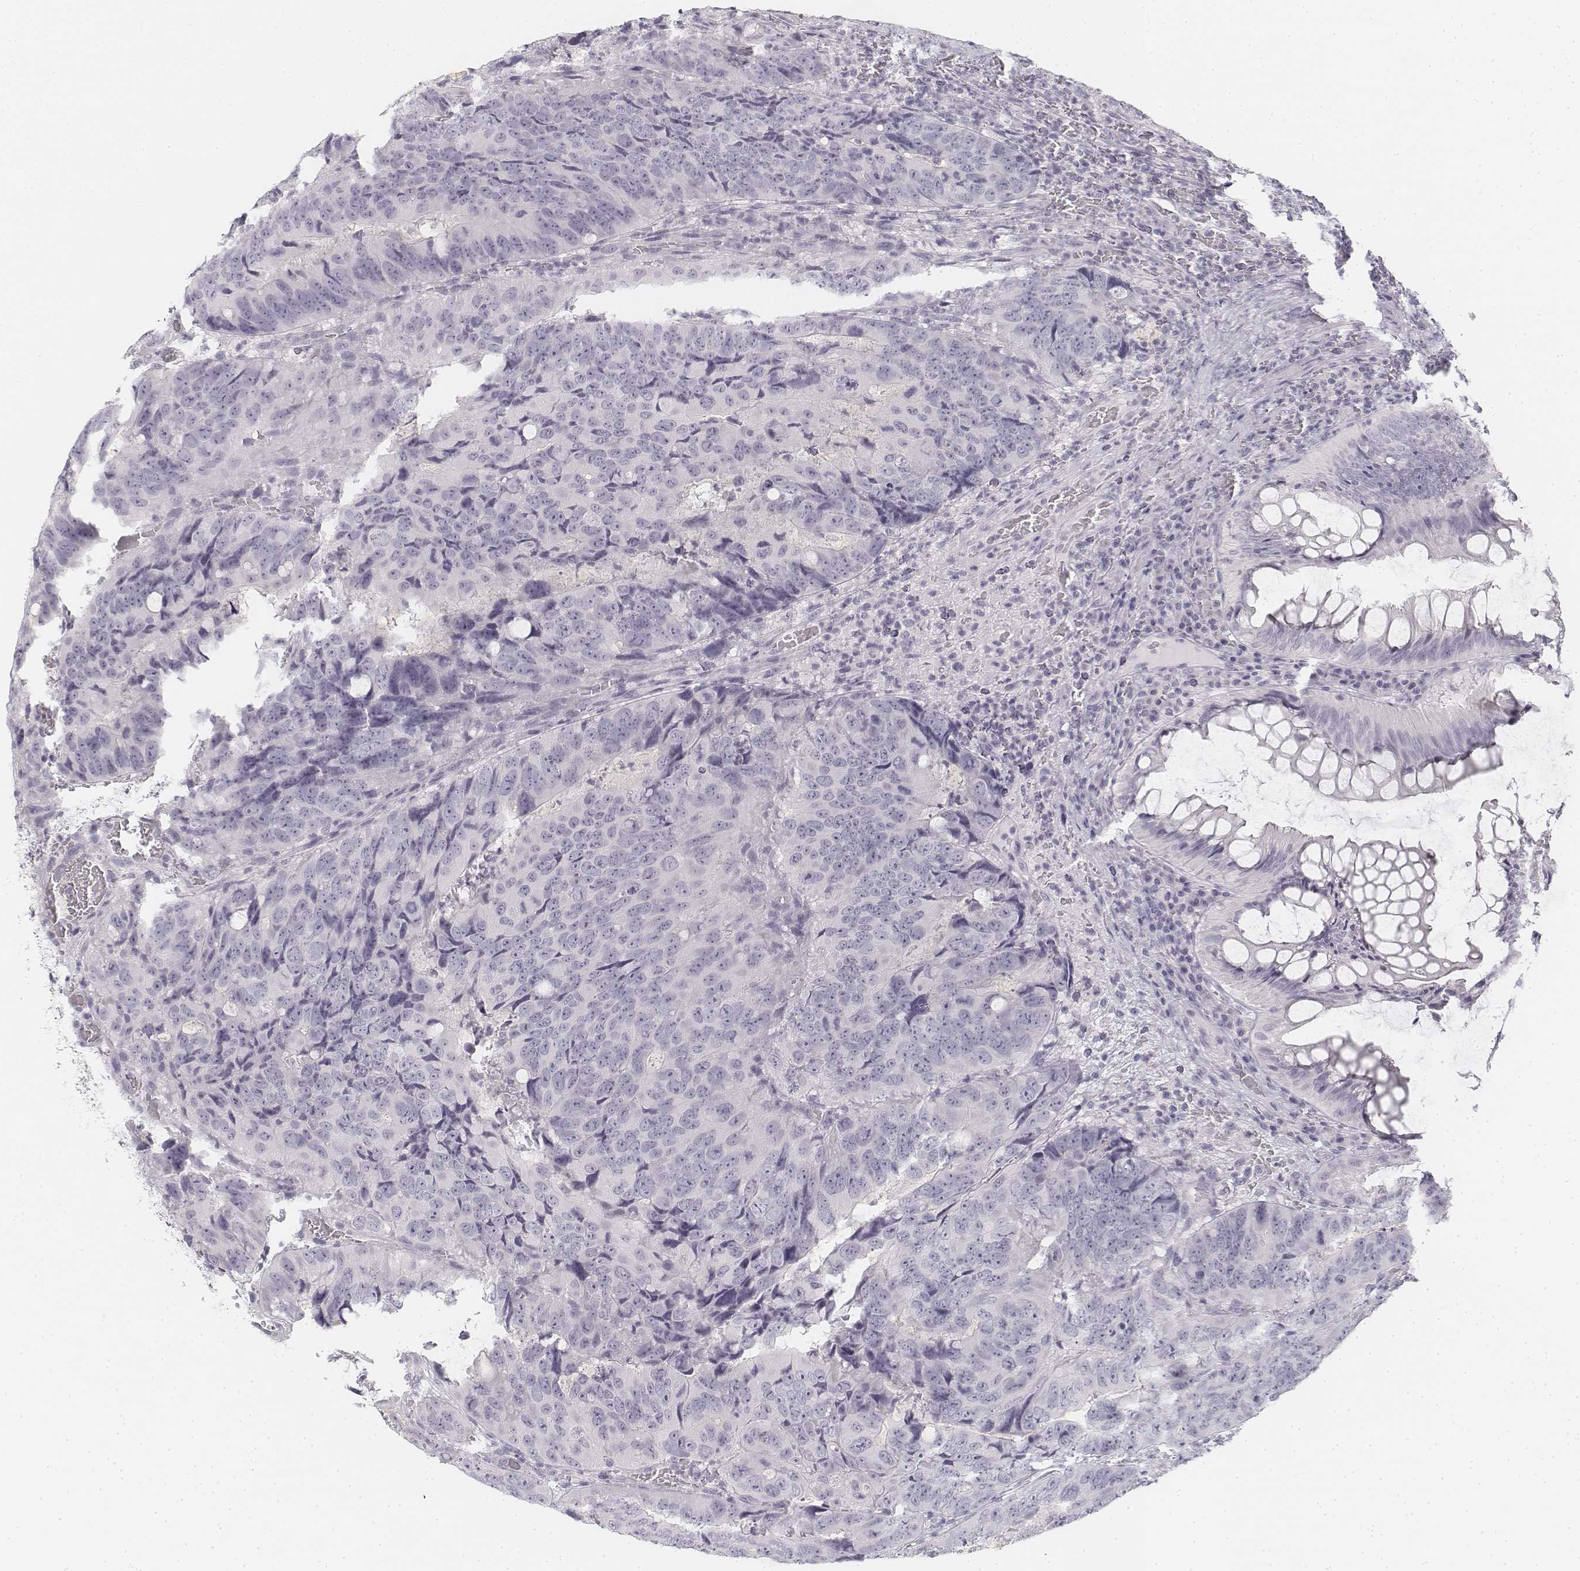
{"staining": {"intensity": "negative", "quantity": "none", "location": "none"}, "tissue": "colorectal cancer", "cell_type": "Tumor cells", "image_type": "cancer", "snomed": [{"axis": "morphology", "description": "Adenocarcinoma, NOS"}, {"axis": "topography", "description": "Colon"}], "caption": "Colorectal cancer (adenocarcinoma) was stained to show a protein in brown. There is no significant positivity in tumor cells.", "gene": "KRT25", "patient": {"sex": "male", "age": 79}}